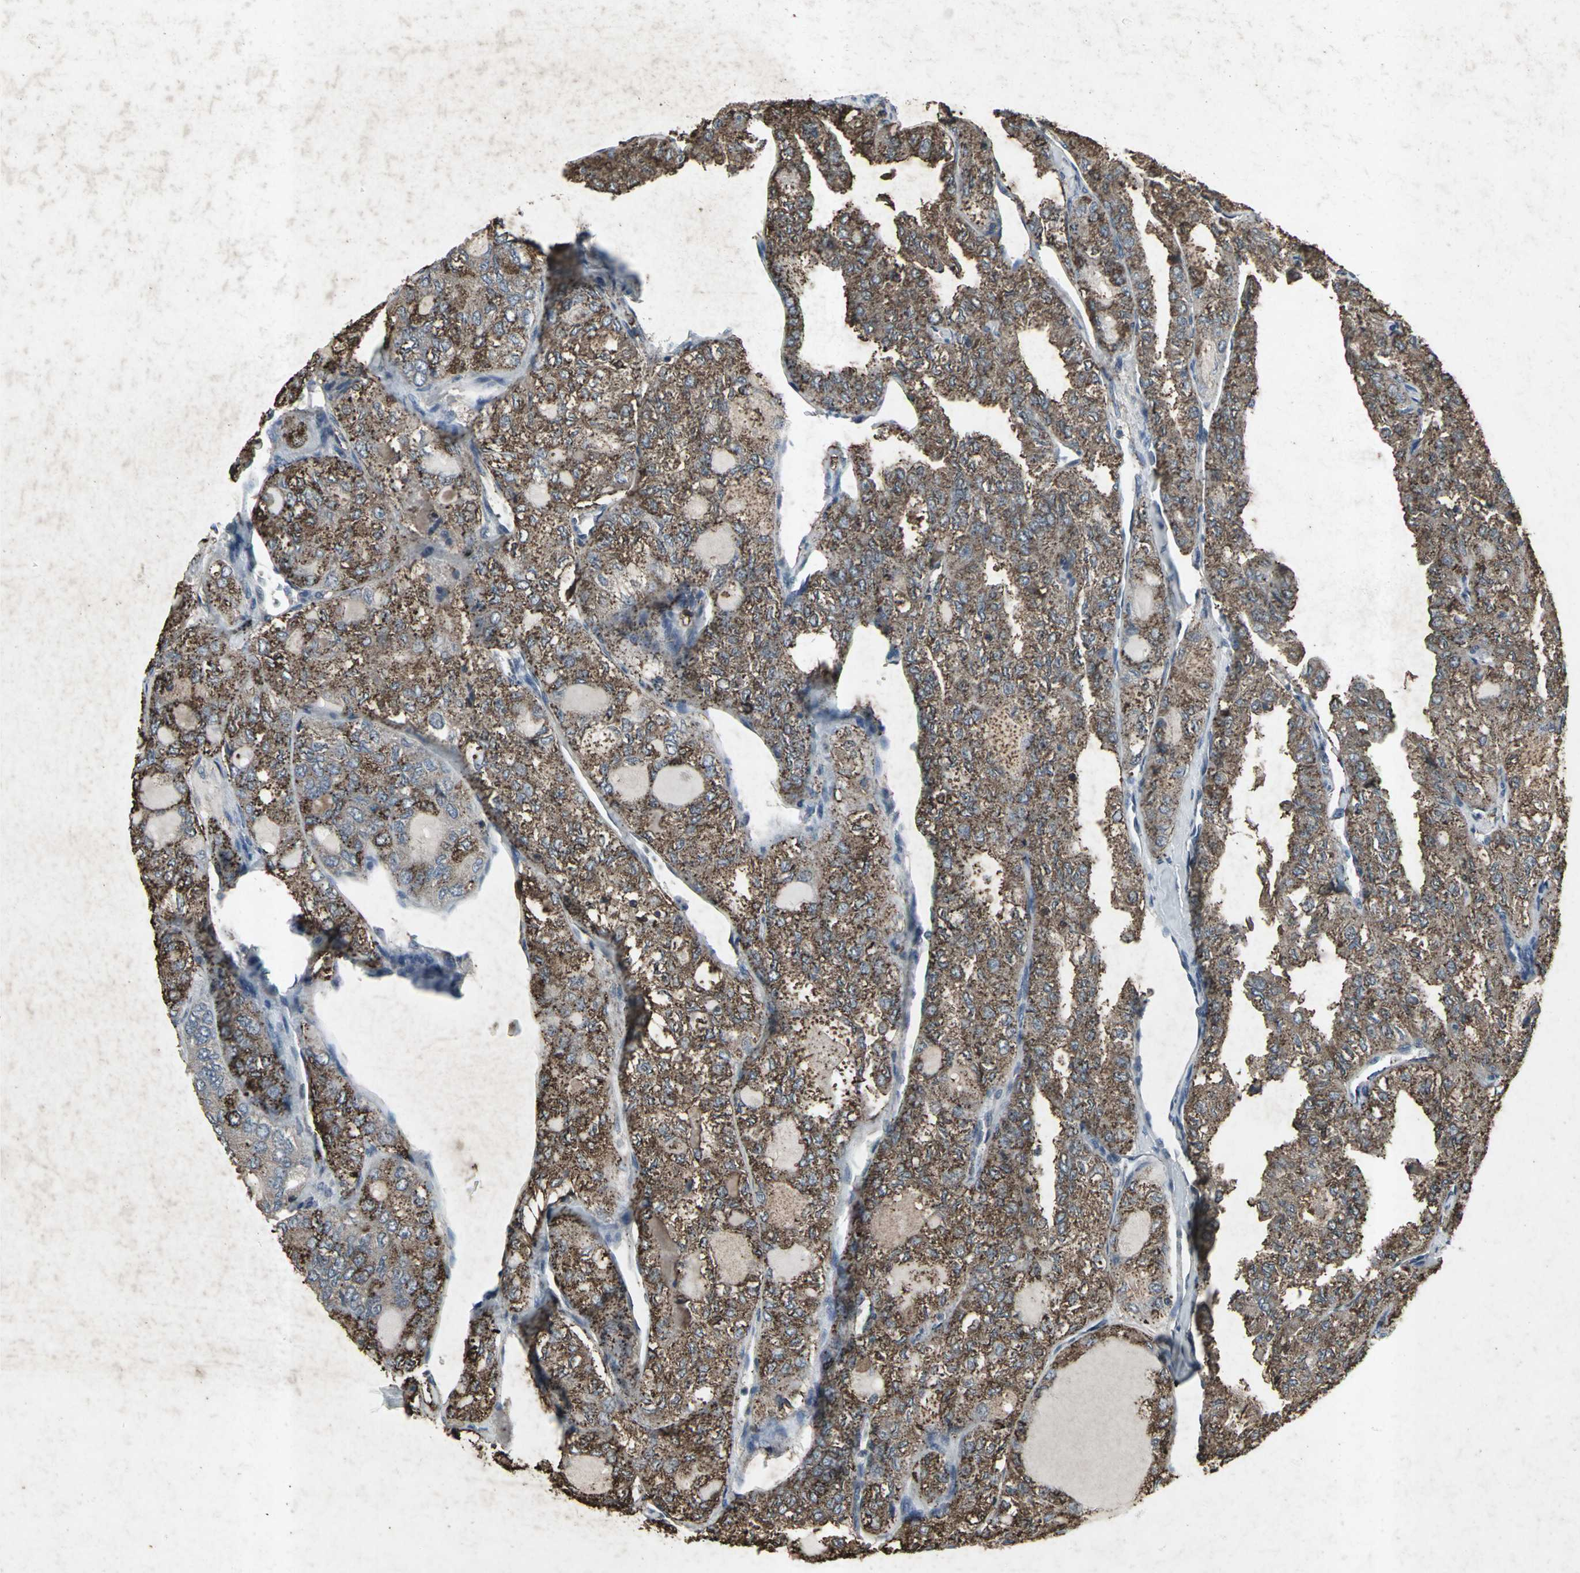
{"staining": {"intensity": "strong", "quantity": ">75%", "location": "cytoplasmic/membranous"}, "tissue": "thyroid cancer", "cell_type": "Tumor cells", "image_type": "cancer", "snomed": [{"axis": "morphology", "description": "Follicular adenoma carcinoma, NOS"}, {"axis": "topography", "description": "Thyroid gland"}], "caption": "Human thyroid cancer stained for a protein (brown) displays strong cytoplasmic/membranous positive positivity in about >75% of tumor cells.", "gene": "CCR9", "patient": {"sex": "male", "age": 75}}